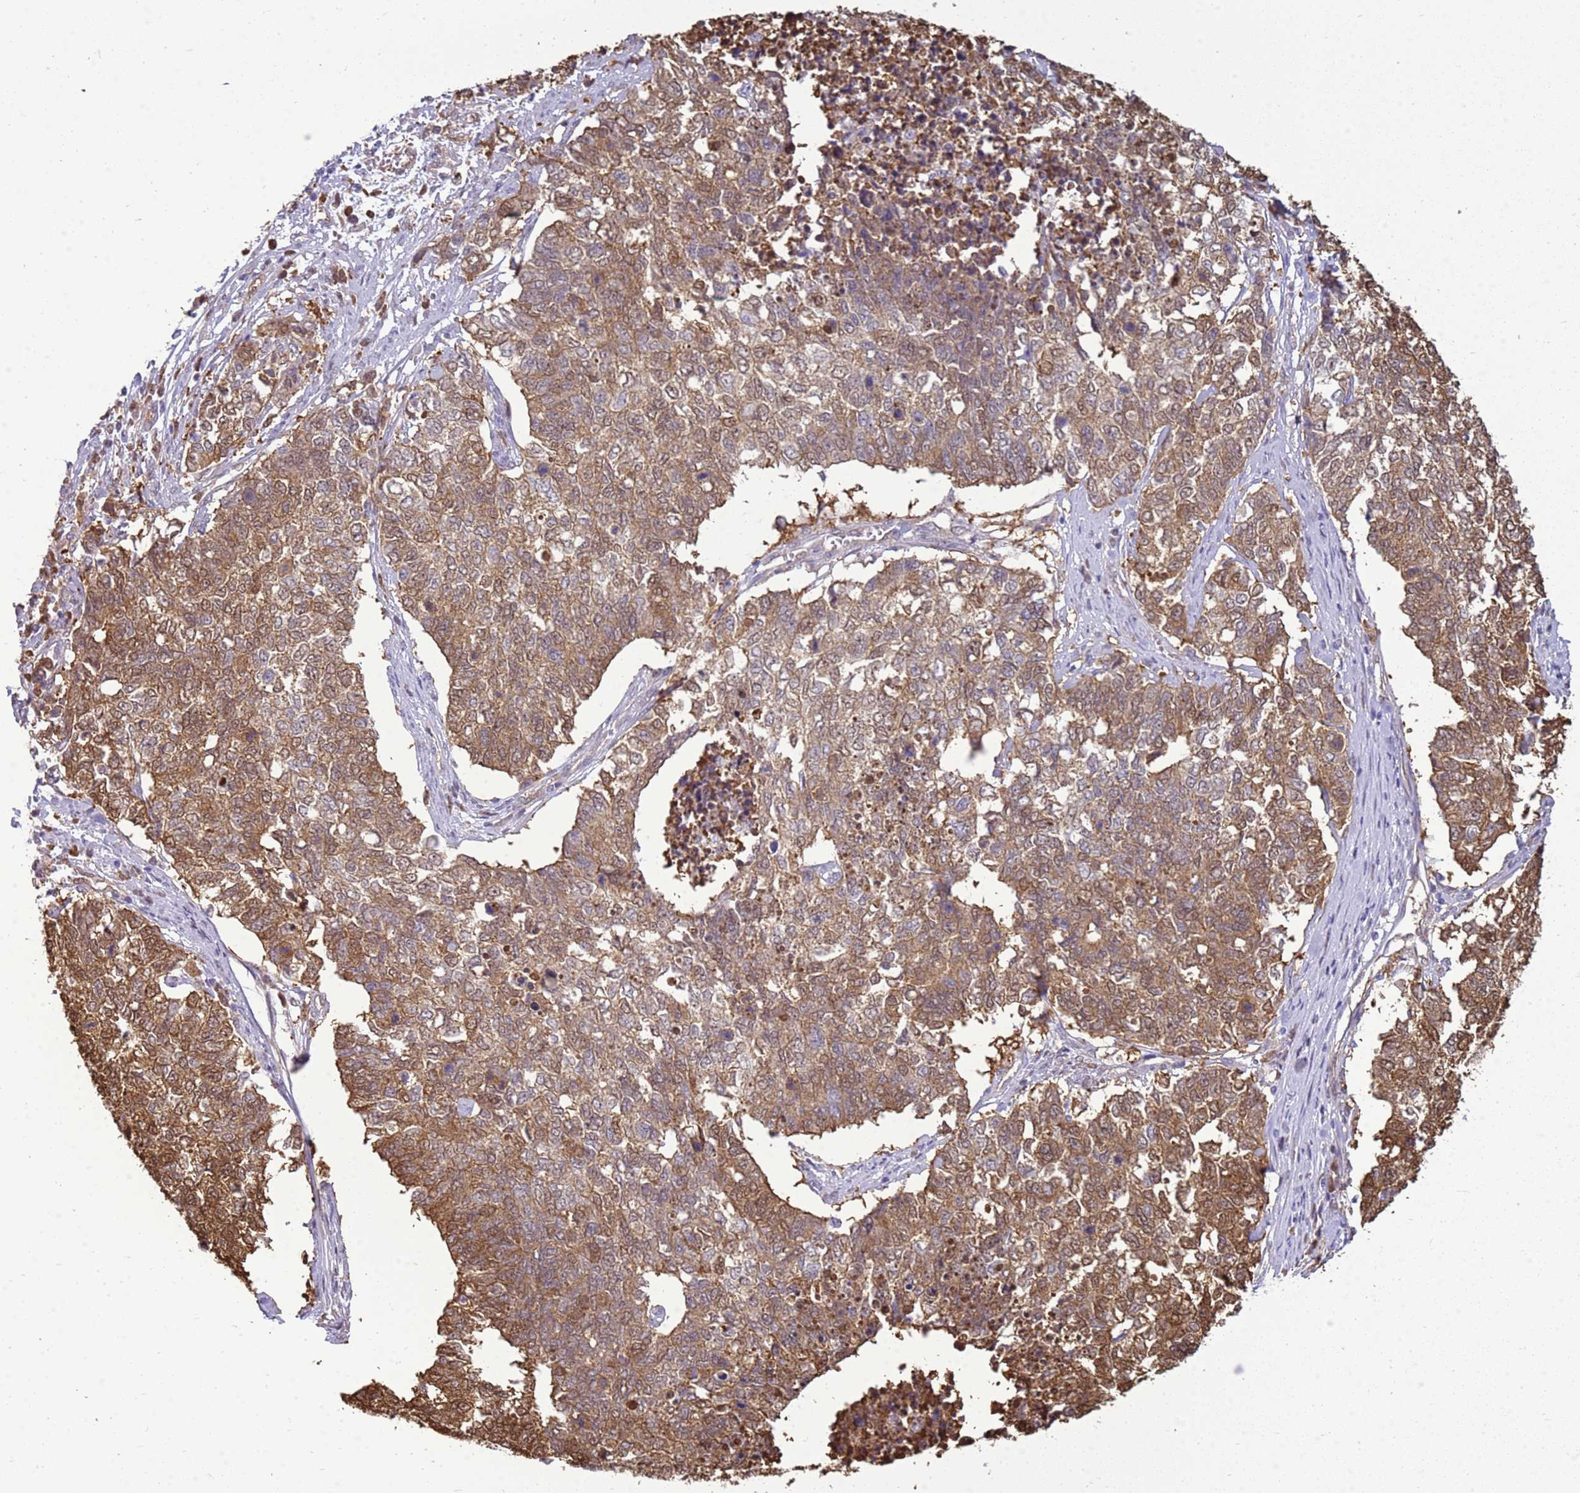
{"staining": {"intensity": "moderate", "quantity": ">75%", "location": "cytoplasmic/membranous"}, "tissue": "cervical cancer", "cell_type": "Tumor cells", "image_type": "cancer", "snomed": [{"axis": "morphology", "description": "Squamous cell carcinoma, NOS"}, {"axis": "topography", "description": "Cervix"}], "caption": "Immunohistochemistry of human squamous cell carcinoma (cervical) exhibits medium levels of moderate cytoplasmic/membranous positivity in approximately >75% of tumor cells.", "gene": "YWHAE", "patient": {"sex": "female", "age": 63}}